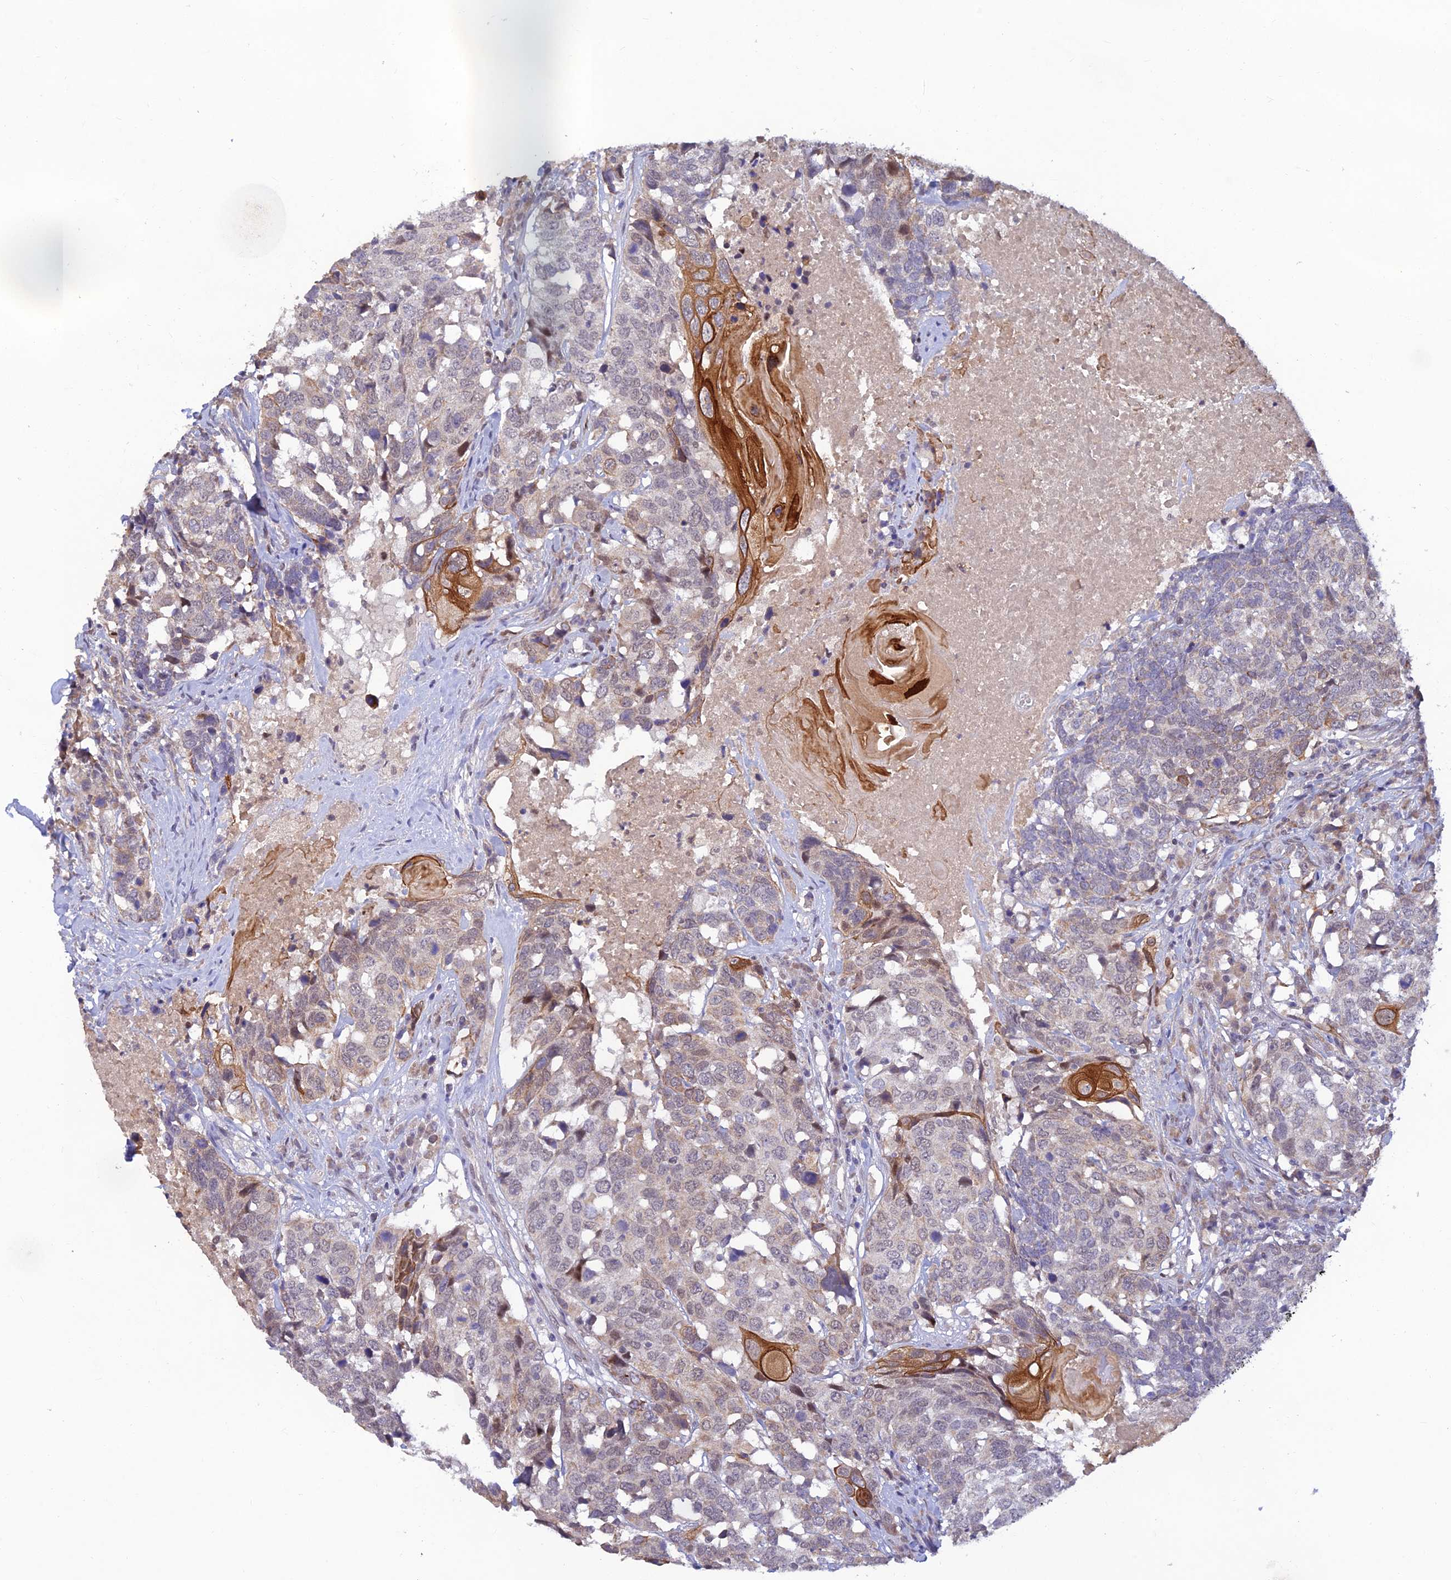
{"staining": {"intensity": "strong", "quantity": "<25%", "location": "cytoplasmic/membranous"}, "tissue": "head and neck cancer", "cell_type": "Tumor cells", "image_type": "cancer", "snomed": [{"axis": "morphology", "description": "Squamous cell carcinoma, NOS"}, {"axis": "topography", "description": "Head-Neck"}], "caption": "Squamous cell carcinoma (head and neck) tissue reveals strong cytoplasmic/membranous staining in approximately <25% of tumor cells", "gene": "FASTKD5", "patient": {"sex": "male", "age": 66}}